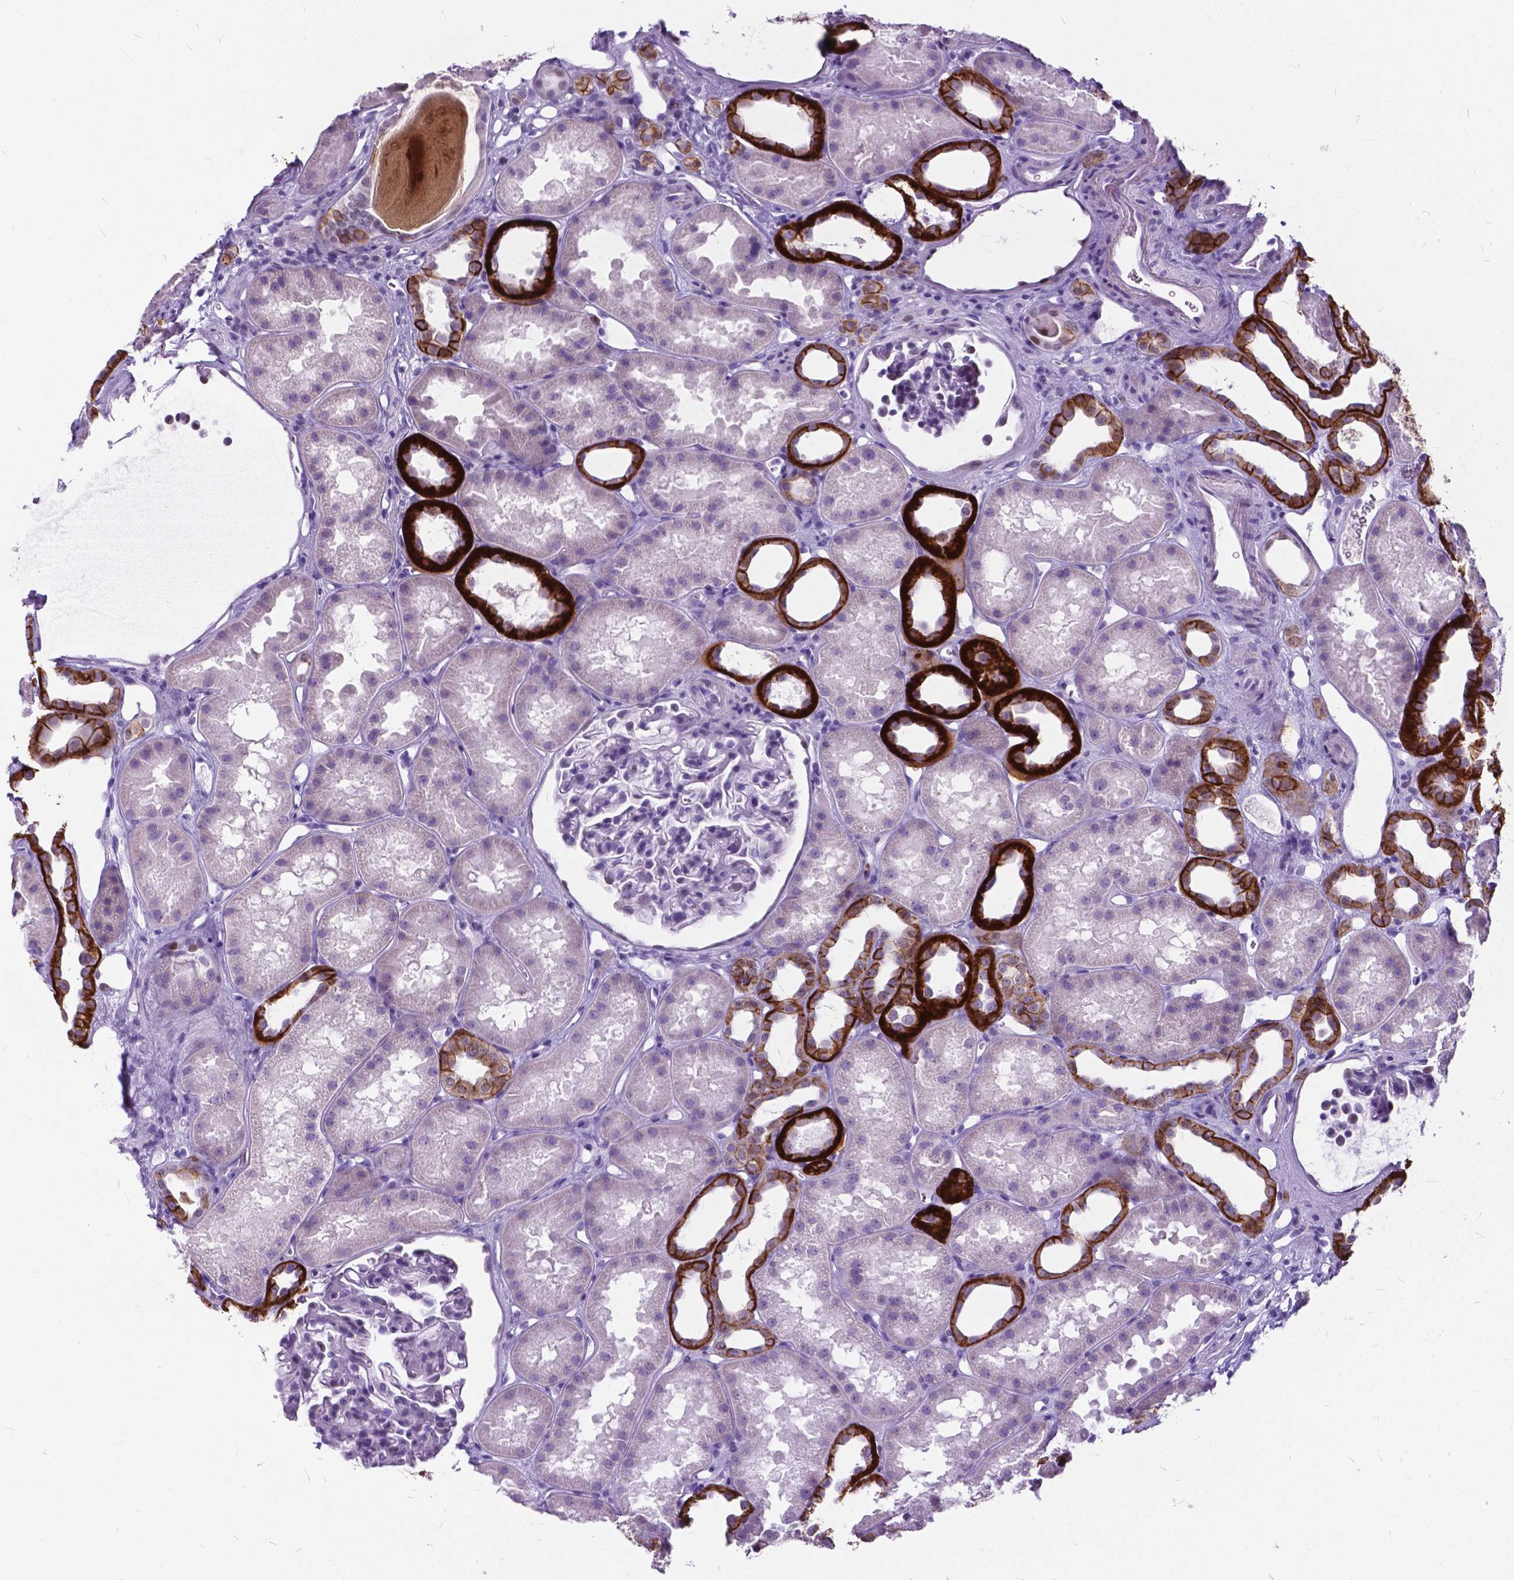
{"staining": {"intensity": "negative", "quantity": "none", "location": "none"}, "tissue": "kidney", "cell_type": "Cells in glomeruli", "image_type": "normal", "snomed": [{"axis": "morphology", "description": "Normal tissue, NOS"}, {"axis": "topography", "description": "Kidney"}], "caption": "Kidney was stained to show a protein in brown. There is no significant positivity in cells in glomeruli. (Stains: DAB (3,3'-diaminobenzidine) immunohistochemistry with hematoxylin counter stain, Microscopy: brightfield microscopy at high magnification).", "gene": "BSND", "patient": {"sex": "male", "age": 61}}